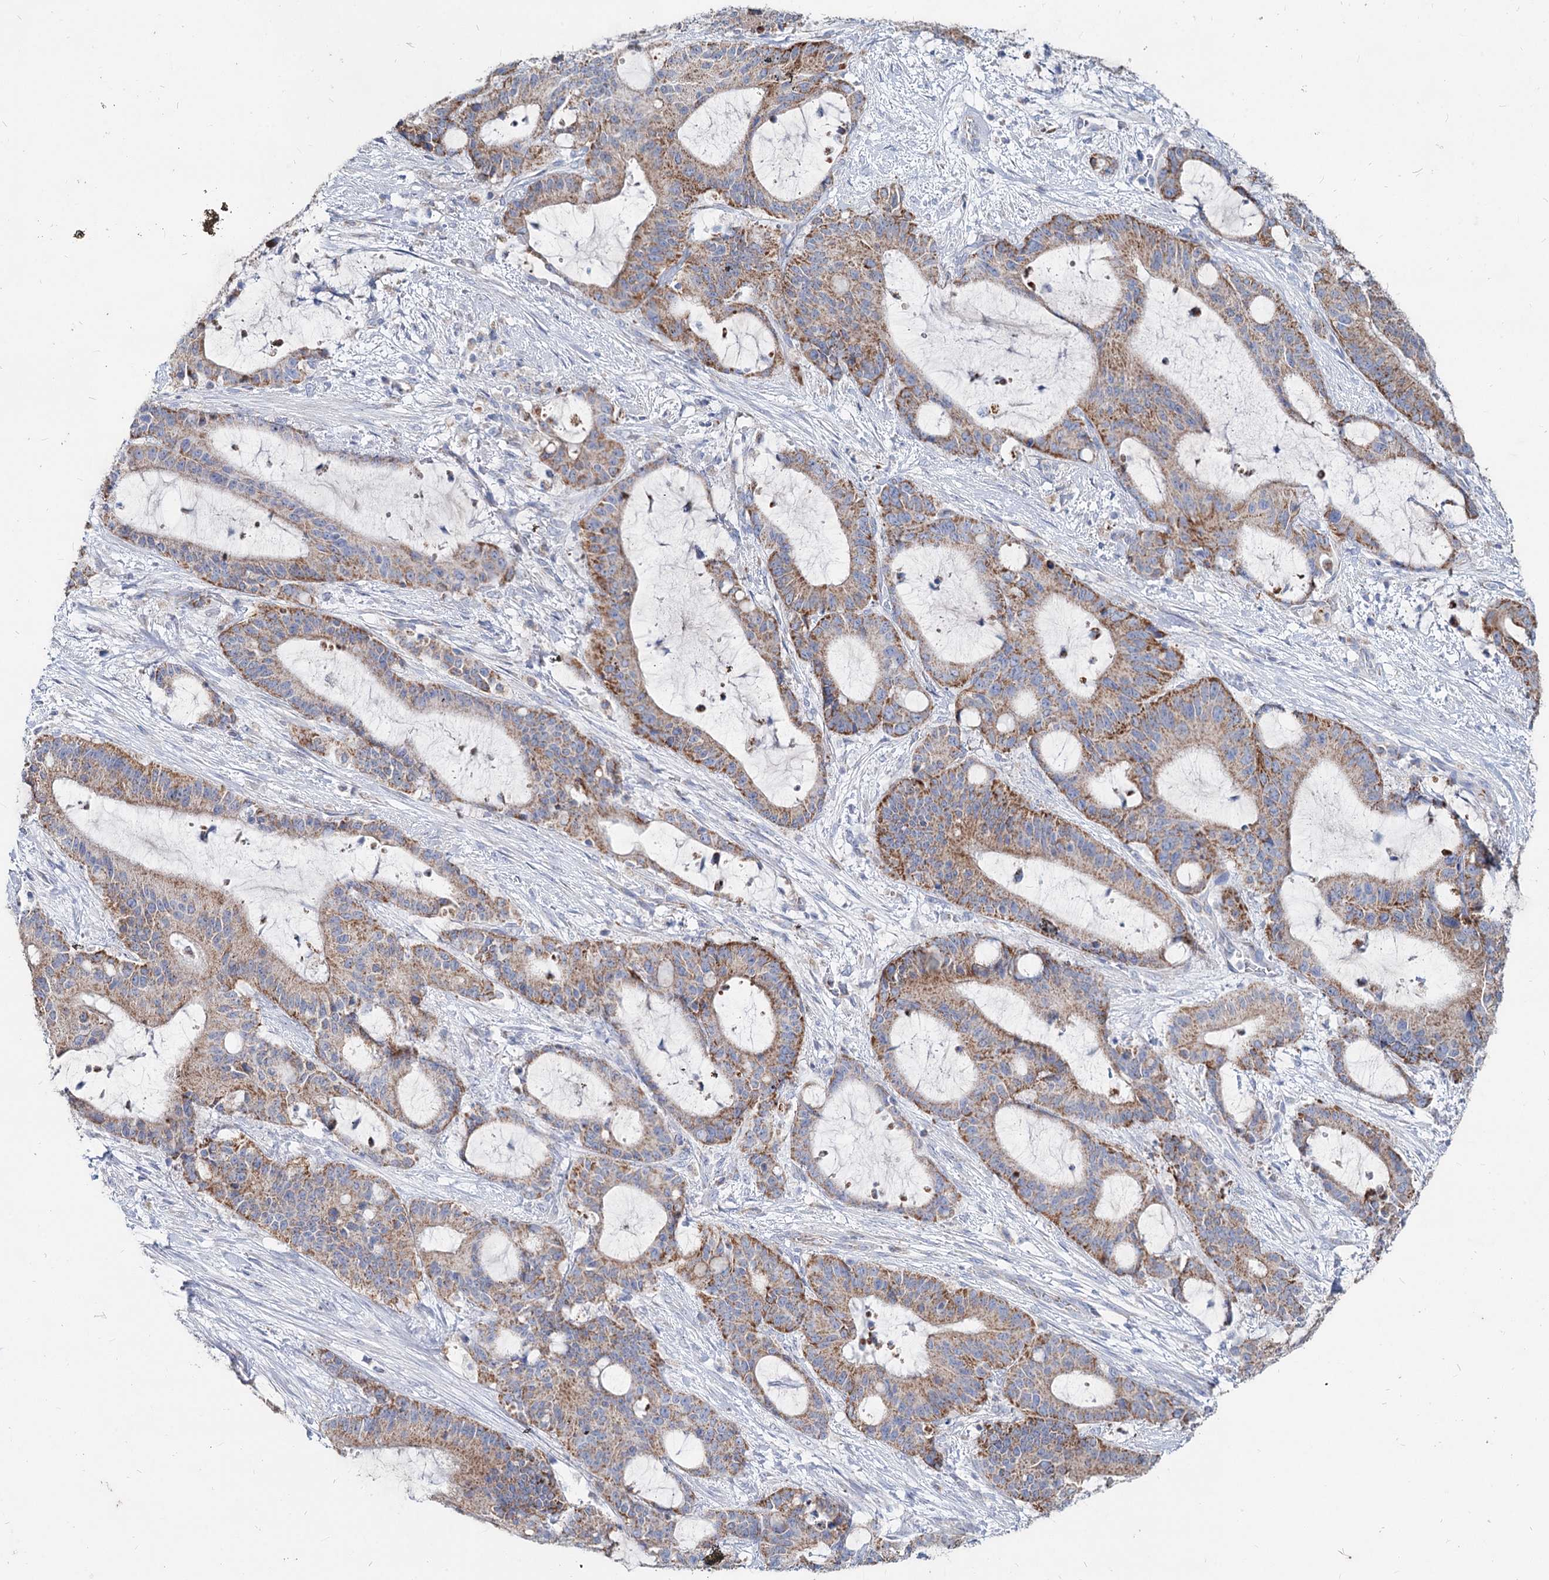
{"staining": {"intensity": "moderate", "quantity": ">75%", "location": "cytoplasmic/membranous"}, "tissue": "liver cancer", "cell_type": "Tumor cells", "image_type": "cancer", "snomed": [{"axis": "morphology", "description": "Normal tissue, NOS"}, {"axis": "morphology", "description": "Cholangiocarcinoma"}, {"axis": "topography", "description": "Liver"}, {"axis": "topography", "description": "Peripheral nerve tissue"}], "caption": "Protein staining of liver cancer (cholangiocarcinoma) tissue shows moderate cytoplasmic/membranous expression in about >75% of tumor cells. The protein is stained brown, and the nuclei are stained in blue (DAB (3,3'-diaminobenzidine) IHC with brightfield microscopy, high magnification).", "gene": "MCCC2", "patient": {"sex": "female", "age": 73}}